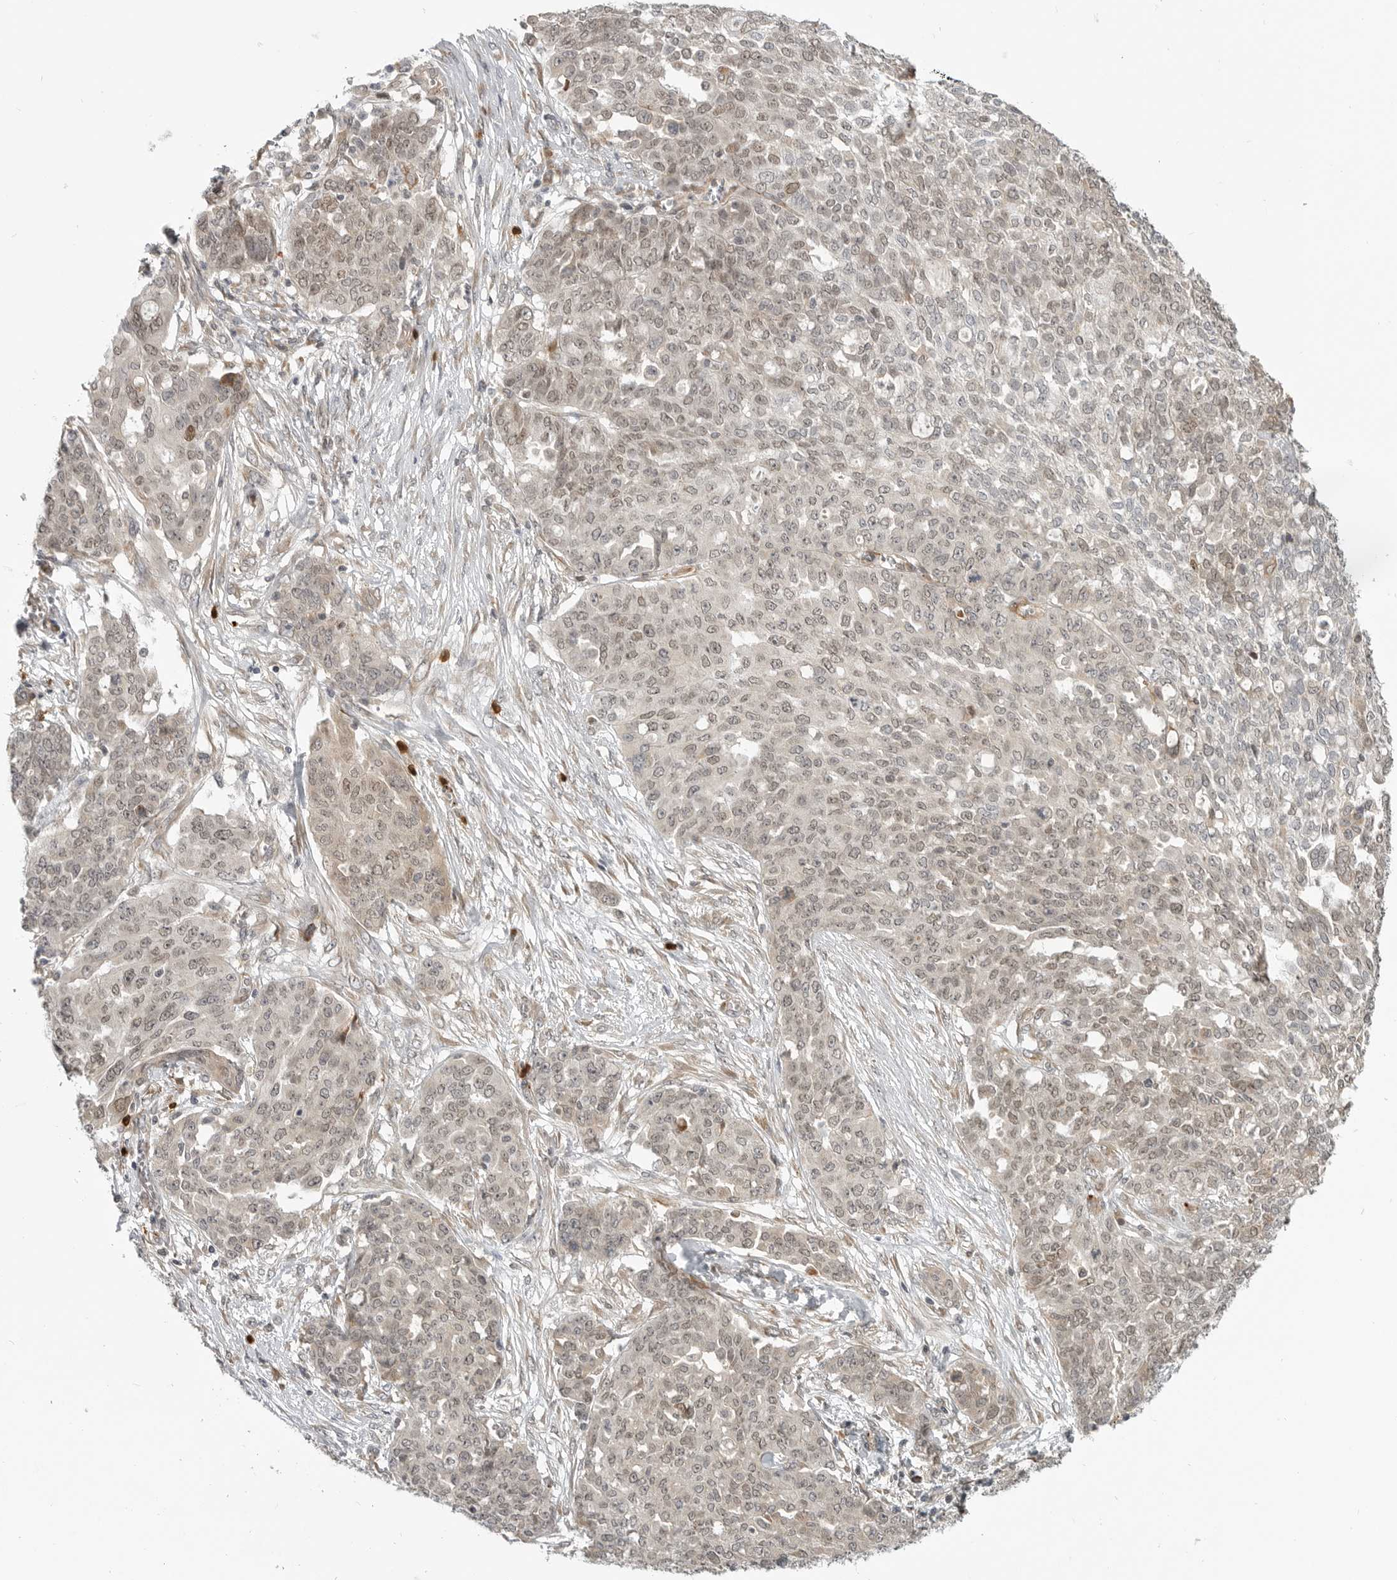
{"staining": {"intensity": "weak", "quantity": ">75%", "location": "nuclear"}, "tissue": "ovarian cancer", "cell_type": "Tumor cells", "image_type": "cancer", "snomed": [{"axis": "morphology", "description": "Cystadenocarcinoma, serous, NOS"}, {"axis": "topography", "description": "Soft tissue"}, {"axis": "topography", "description": "Ovary"}], "caption": "A high-resolution photomicrograph shows immunohistochemistry staining of ovarian serous cystadenocarcinoma, which exhibits weak nuclear expression in about >75% of tumor cells.", "gene": "CEP295NL", "patient": {"sex": "female", "age": 57}}